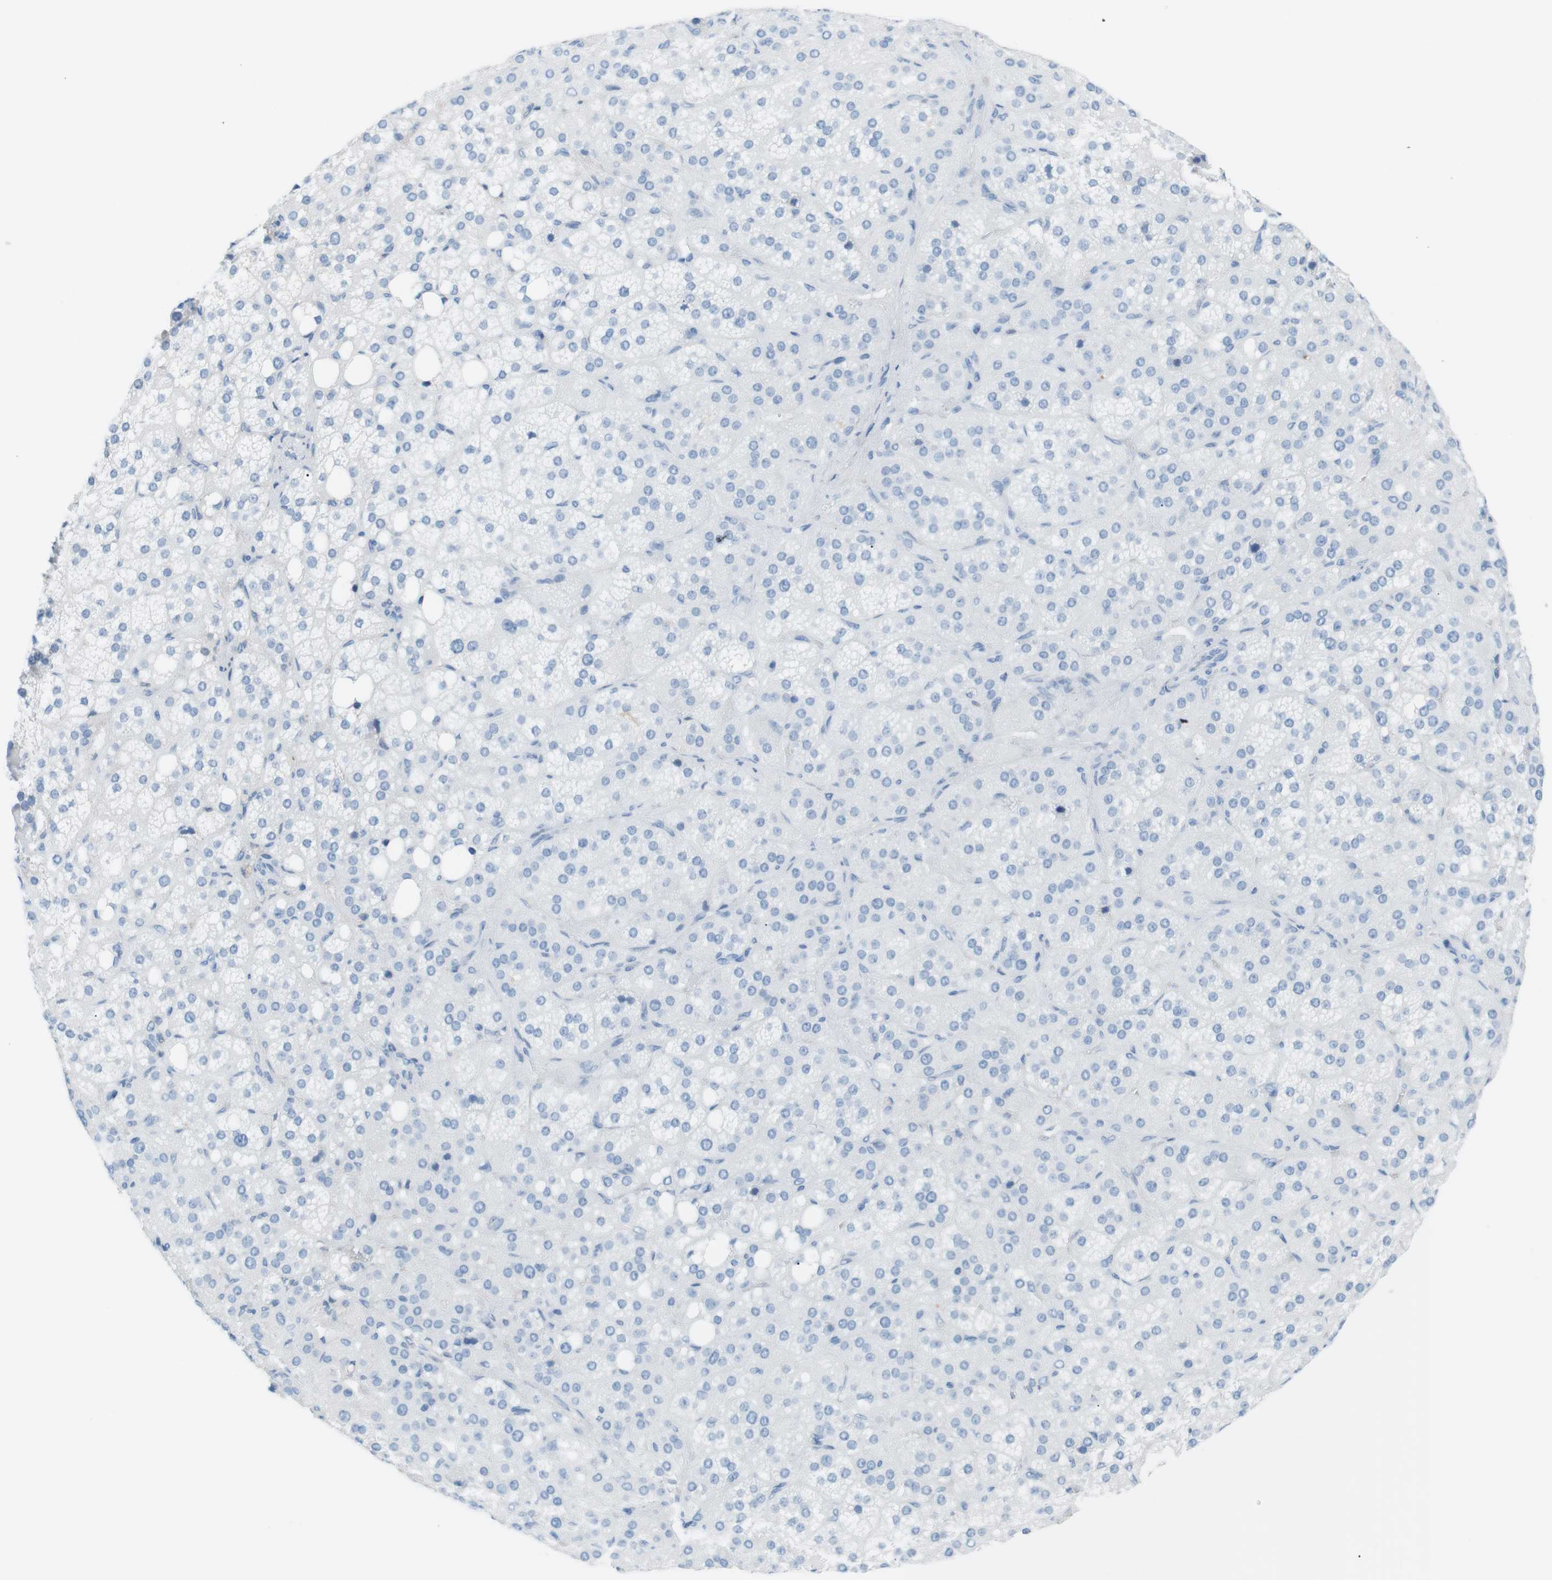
{"staining": {"intensity": "negative", "quantity": "none", "location": "none"}, "tissue": "adrenal gland", "cell_type": "Glandular cells", "image_type": "normal", "snomed": [{"axis": "morphology", "description": "Normal tissue, NOS"}, {"axis": "topography", "description": "Adrenal gland"}], "caption": "IHC of normal human adrenal gland displays no positivity in glandular cells.", "gene": "AZGP1", "patient": {"sex": "female", "age": 59}}